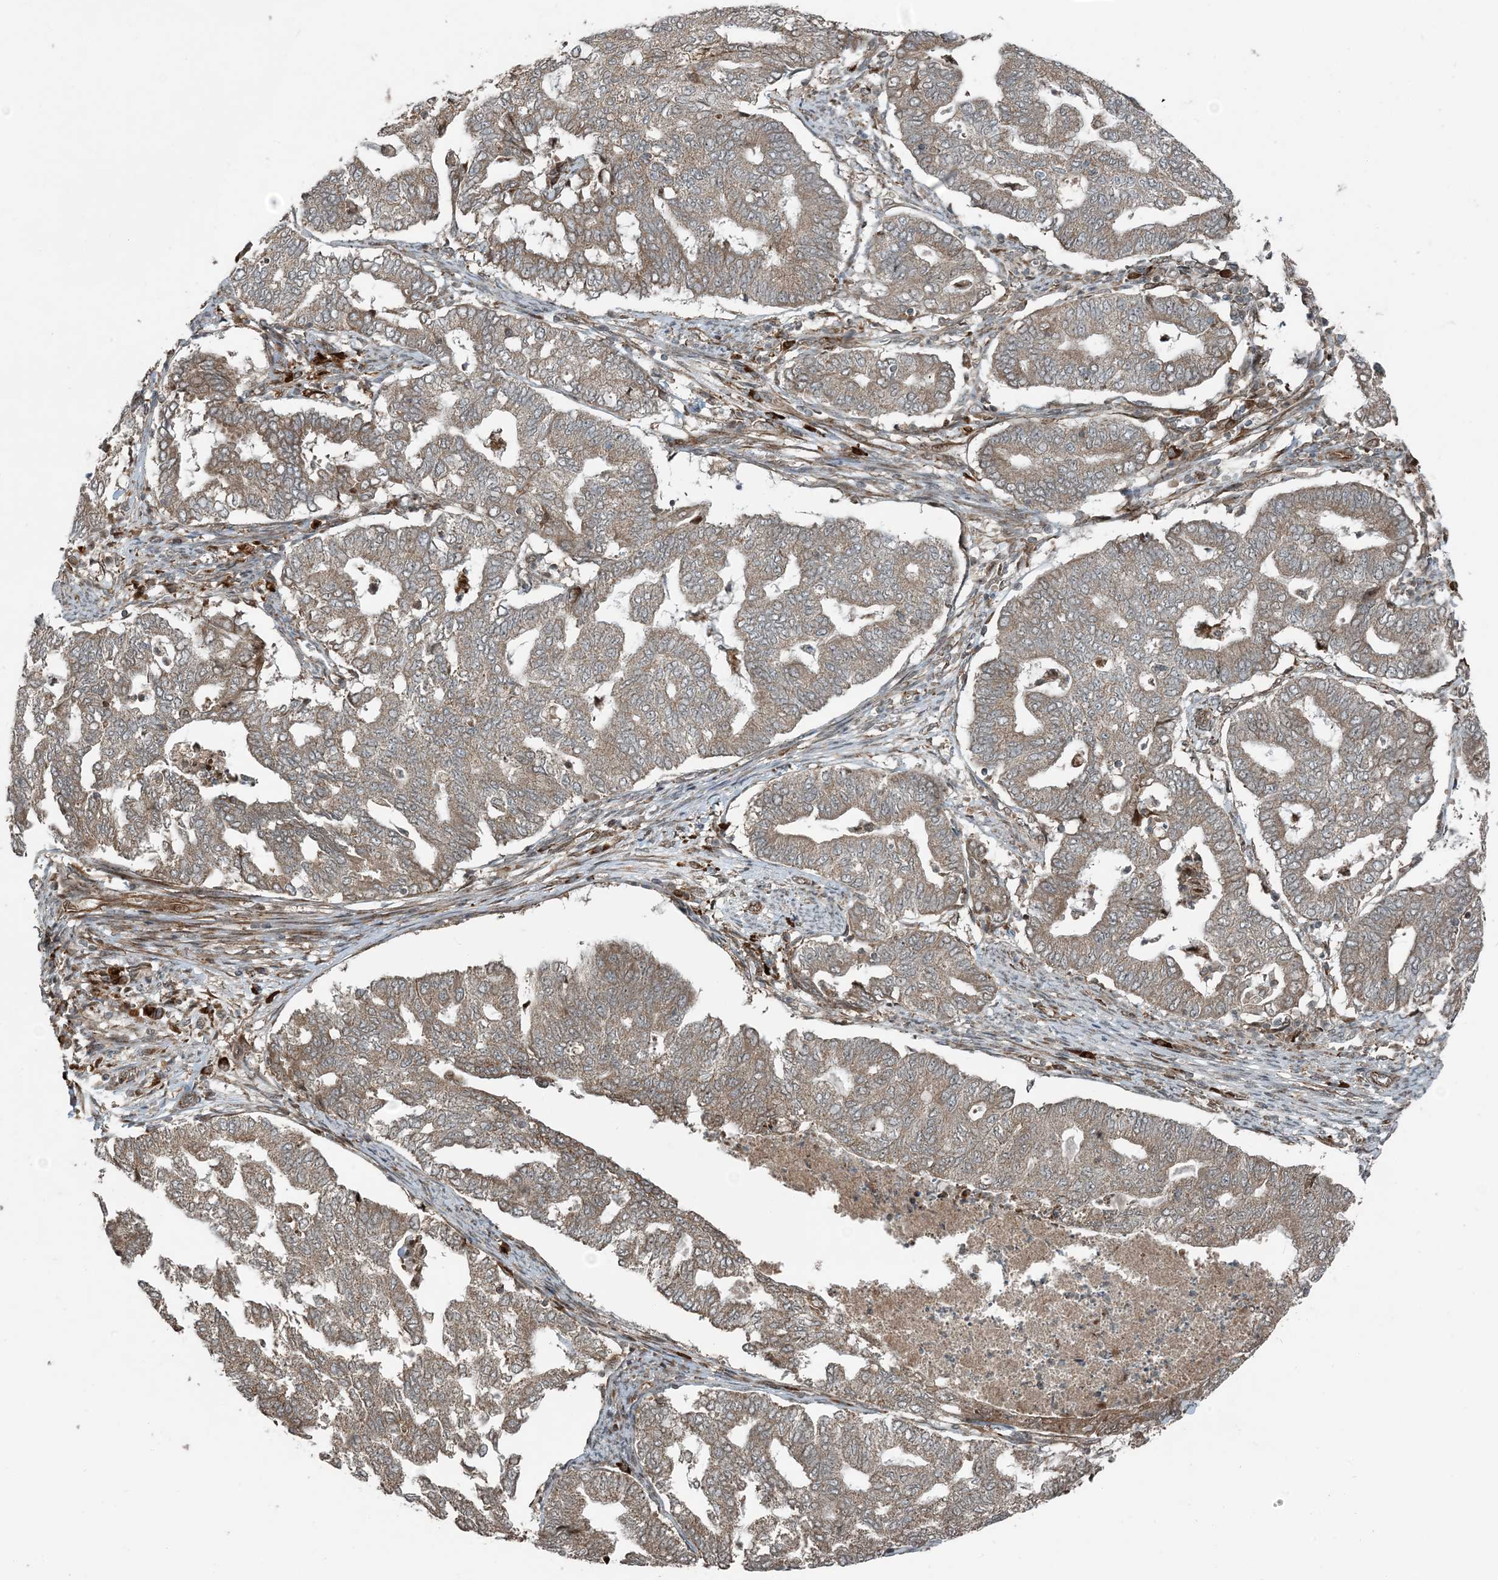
{"staining": {"intensity": "weak", "quantity": ">75%", "location": "cytoplasmic/membranous"}, "tissue": "endometrial cancer", "cell_type": "Tumor cells", "image_type": "cancer", "snomed": [{"axis": "morphology", "description": "Adenocarcinoma, NOS"}, {"axis": "topography", "description": "Endometrium"}], "caption": "Brown immunohistochemical staining in endometrial cancer demonstrates weak cytoplasmic/membranous expression in approximately >75% of tumor cells.", "gene": "EDEM2", "patient": {"sex": "female", "age": 79}}